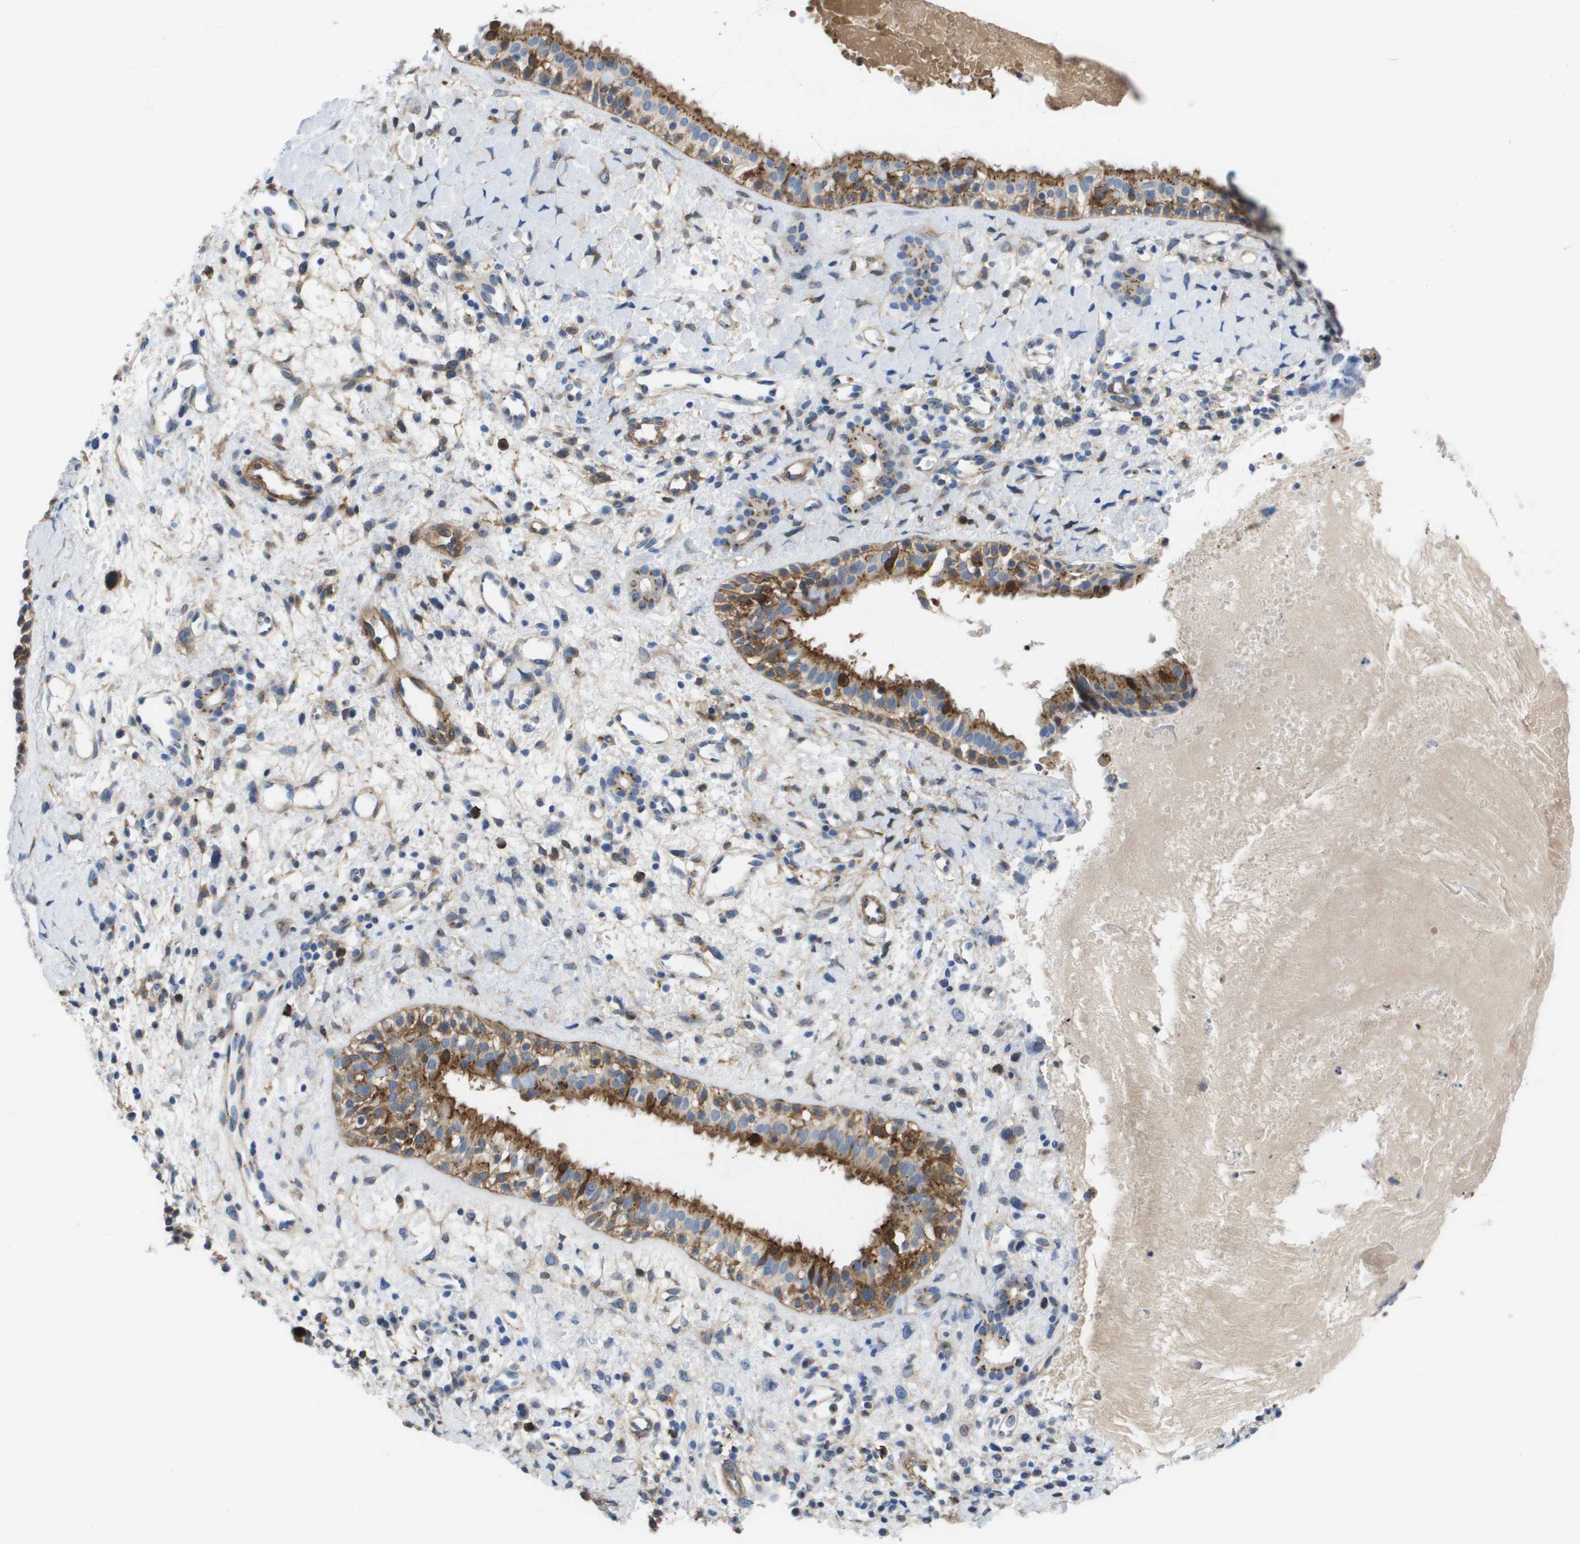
{"staining": {"intensity": "moderate", "quantity": ">75%", "location": "cytoplasmic/membranous"}, "tissue": "nasopharynx", "cell_type": "Respiratory epithelial cells", "image_type": "normal", "snomed": [{"axis": "morphology", "description": "Normal tissue, NOS"}, {"axis": "topography", "description": "Nasopharynx"}], "caption": "IHC of normal human nasopharynx exhibits medium levels of moderate cytoplasmic/membranous expression in approximately >75% of respiratory epithelial cells.", "gene": "SLC37A2", "patient": {"sex": "male", "age": 22}}